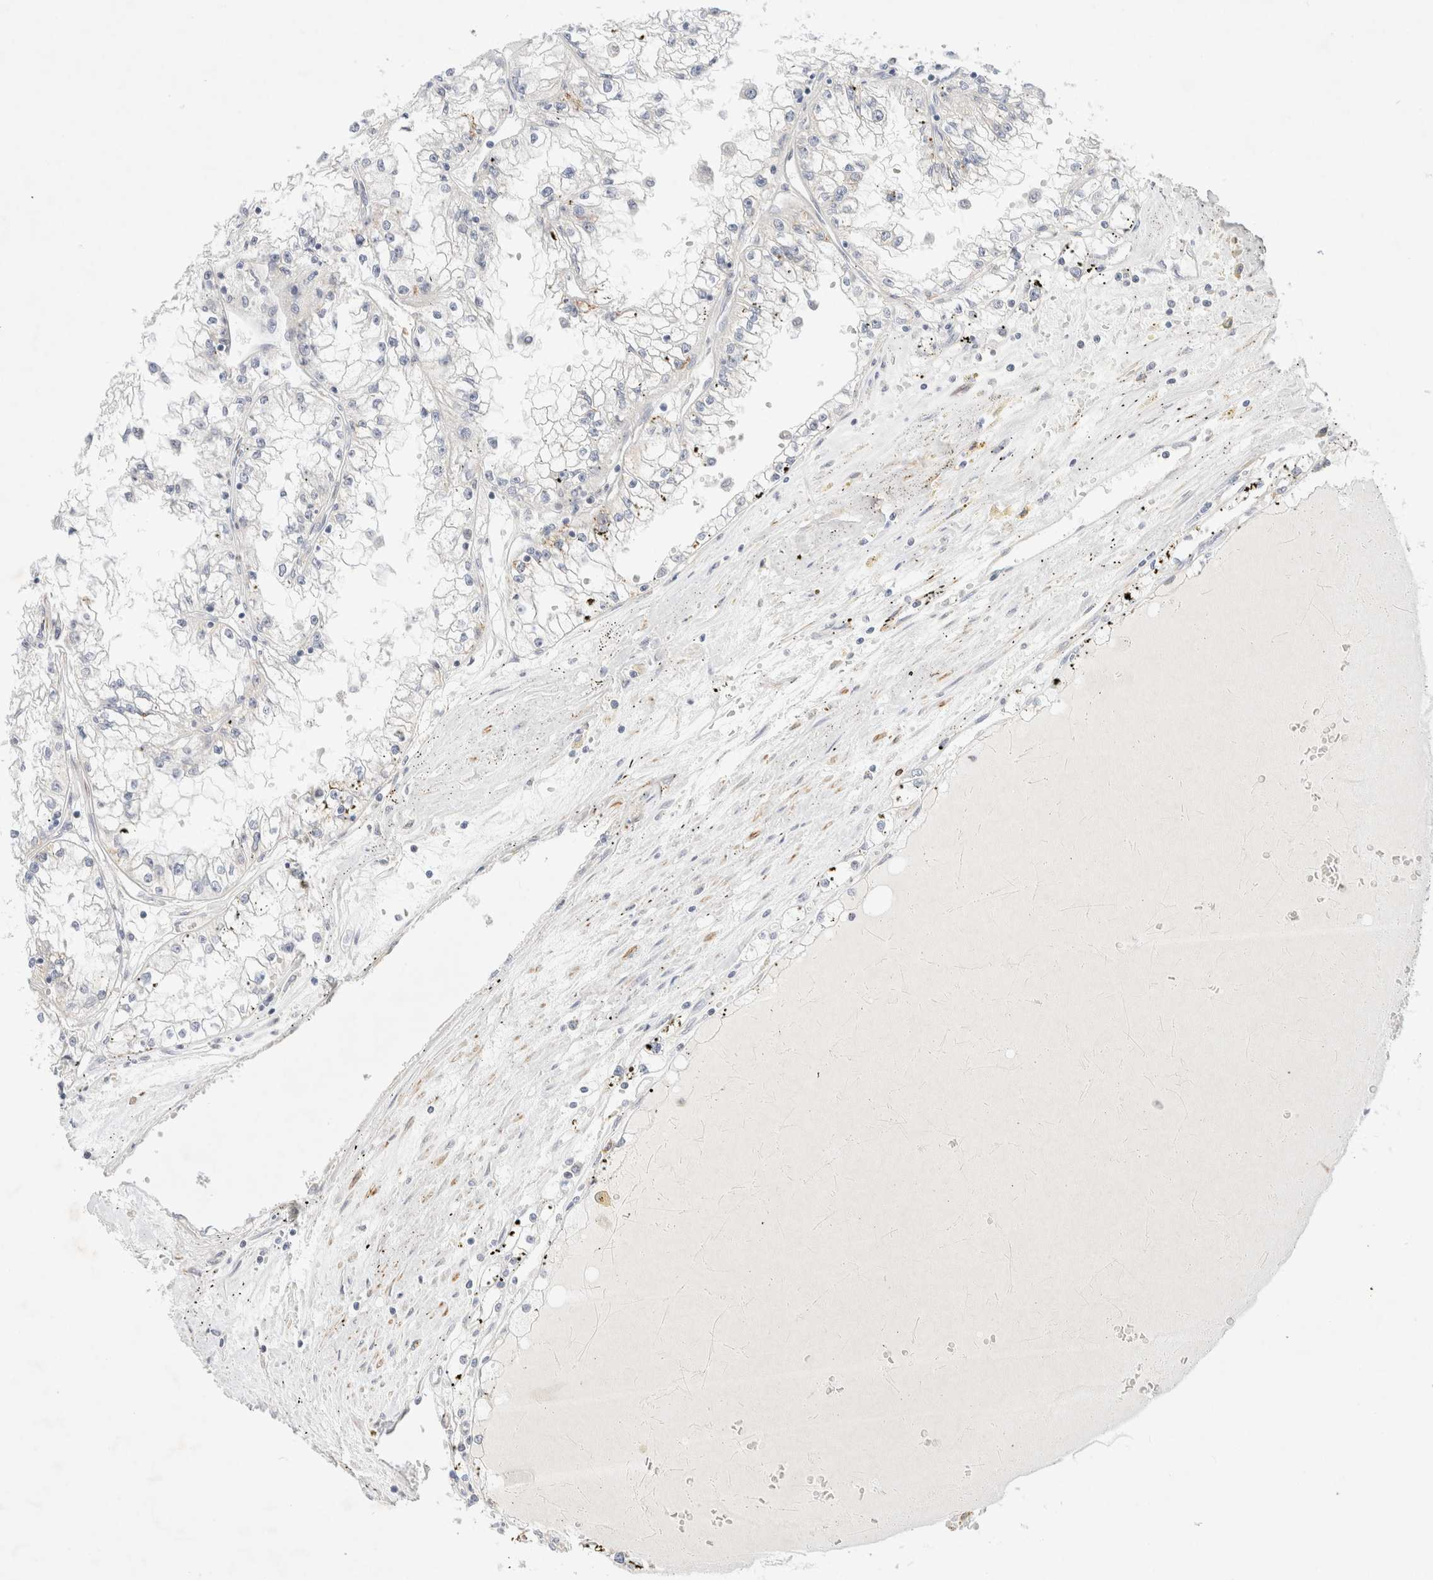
{"staining": {"intensity": "negative", "quantity": "none", "location": "none"}, "tissue": "renal cancer", "cell_type": "Tumor cells", "image_type": "cancer", "snomed": [{"axis": "morphology", "description": "Adenocarcinoma, NOS"}, {"axis": "topography", "description": "Kidney"}], "caption": "Immunohistochemistry (IHC) of human adenocarcinoma (renal) shows no staining in tumor cells.", "gene": "SLC25A48", "patient": {"sex": "male", "age": 56}}